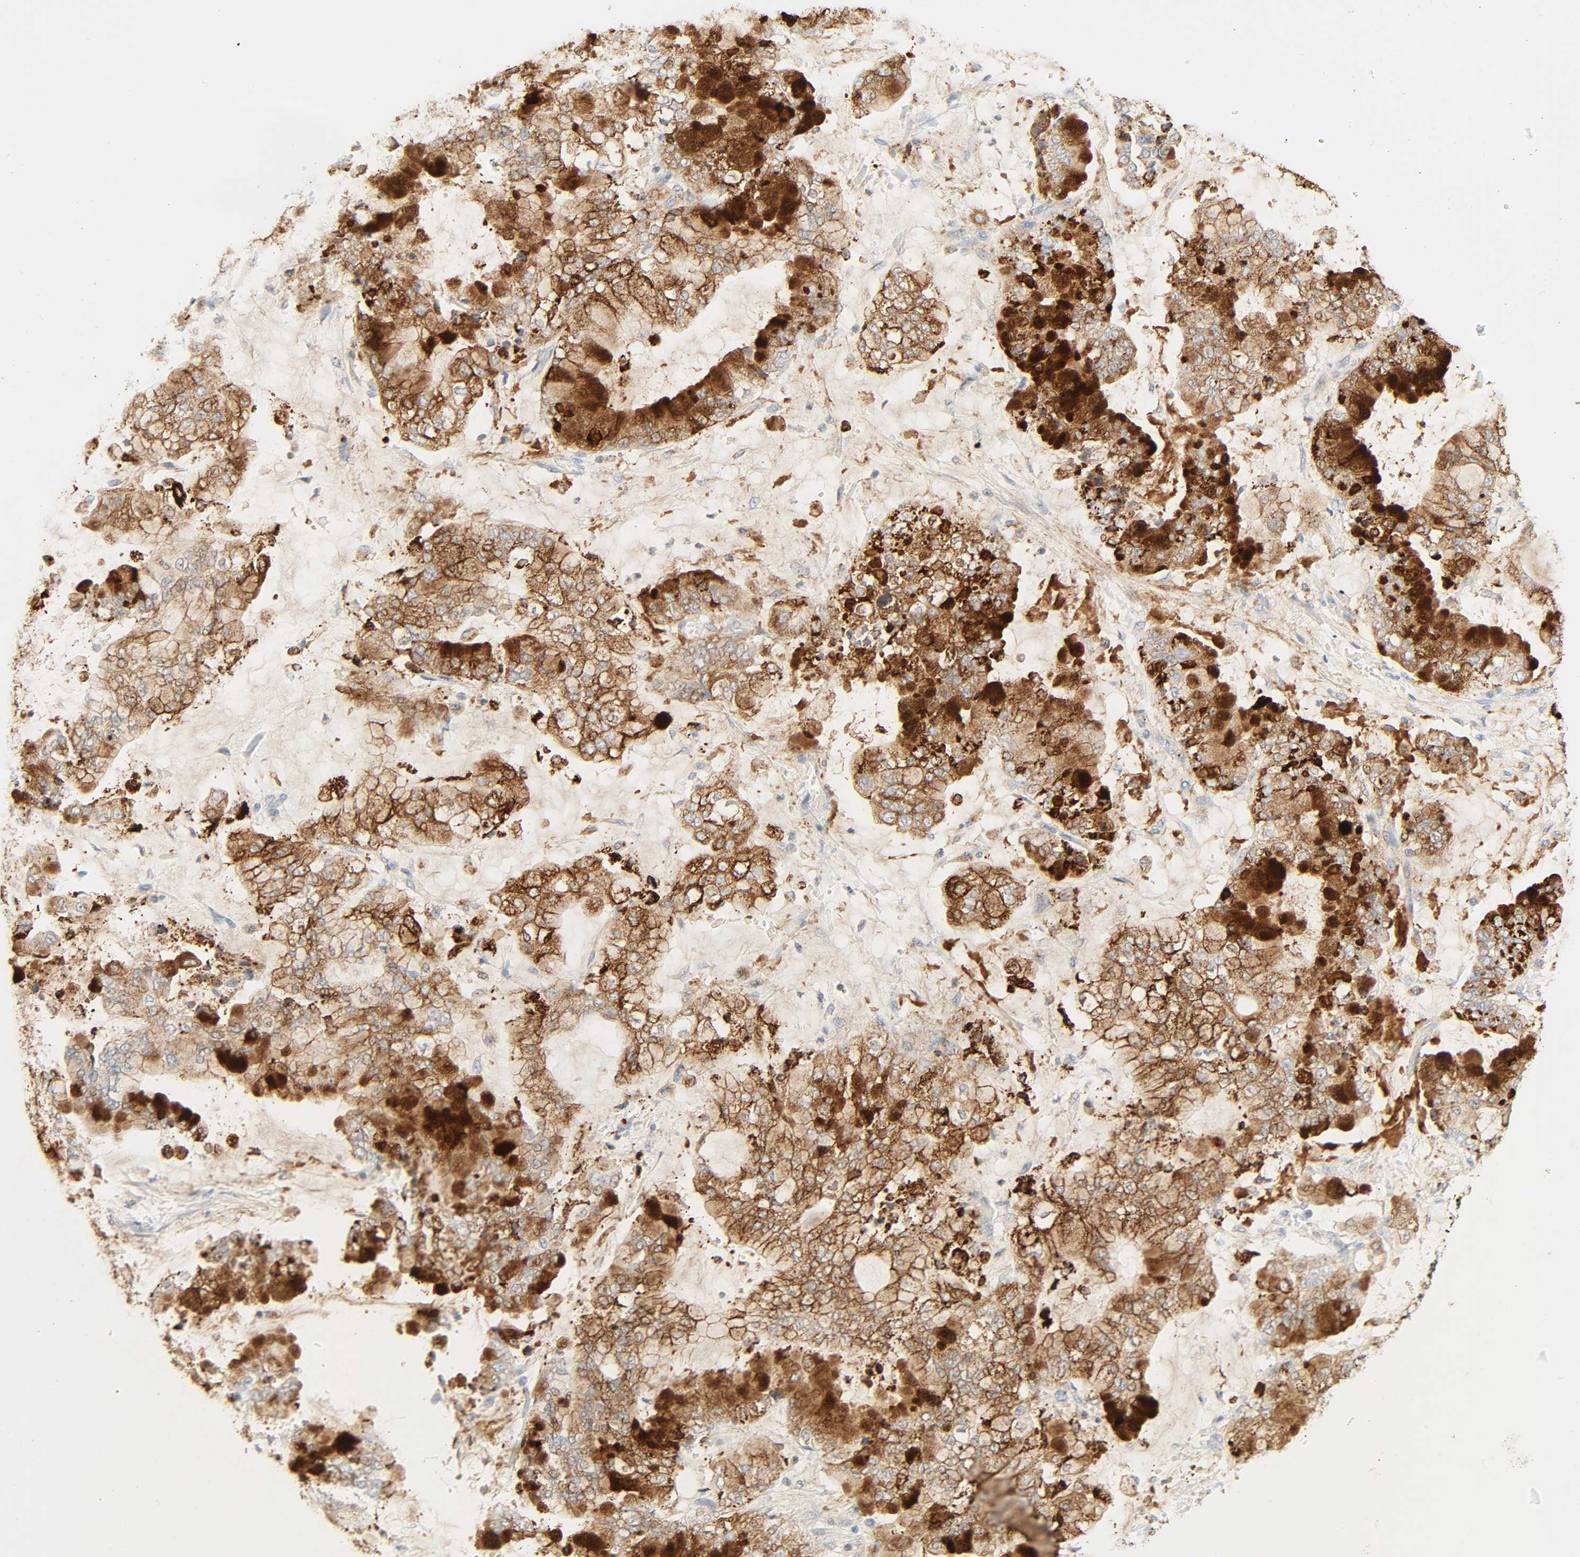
{"staining": {"intensity": "strong", "quantity": ">75%", "location": "cytoplasmic/membranous"}, "tissue": "stomach cancer", "cell_type": "Tumor cells", "image_type": "cancer", "snomed": [{"axis": "morphology", "description": "Normal tissue, NOS"}, {"axis": "morphology", "description": "Adenocarcinoma, NOS"}, {"axis": "topography", "description": "Stomach, upper"}, {"axis": "topography", "description": "Stomach"}], "caption": "Protein staining of adenocarcinoma (stomach) tissue displays strong cytoplasmic/membranous expression in about >75% of tumor cells.", "gene": "CAMK2A", "patient": {"sex": "male", "age": 76}}